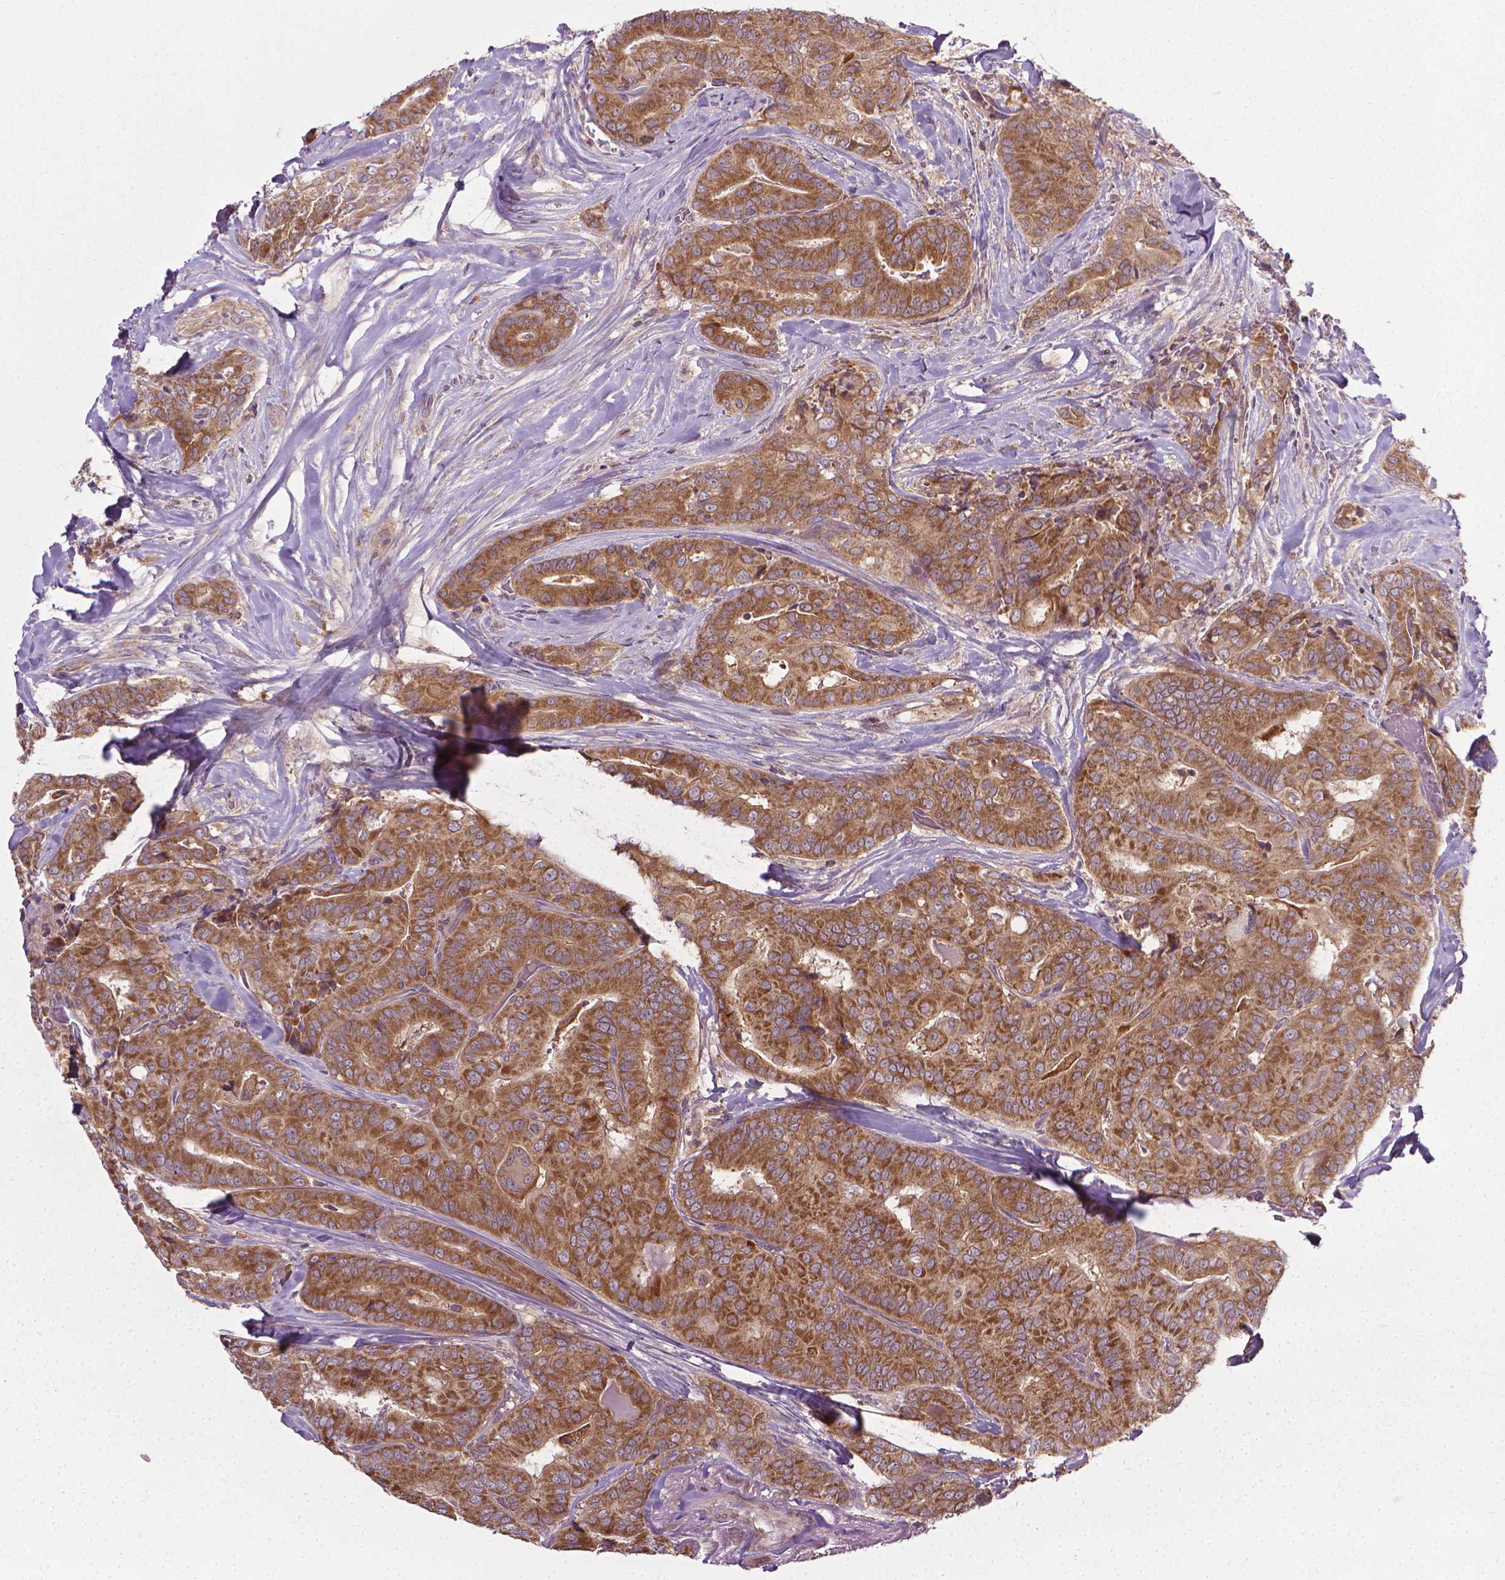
{"staining": {"intensity": "moderate", "quantity": ">75%", "location": "cytoplasmic/membranous"}, "tissue": "thyroid cancer", "cell_type": "Tumor cells", "image_type": "cancer", "snomed": [{"axis": "morphology", "description": "Papillary adenocarcinoma, NOS"}, {"axis": "topography", "description": "Thyroid gland"}], "caption": "The image reveals staining of papillary adenocarcinoma (thyroid), revealing moderate cytoplasmic/membranous protein positivity (brown color) within tumor cells.", "gene": "PRAG1", "patient": {"sex": "male", "age": 61}}